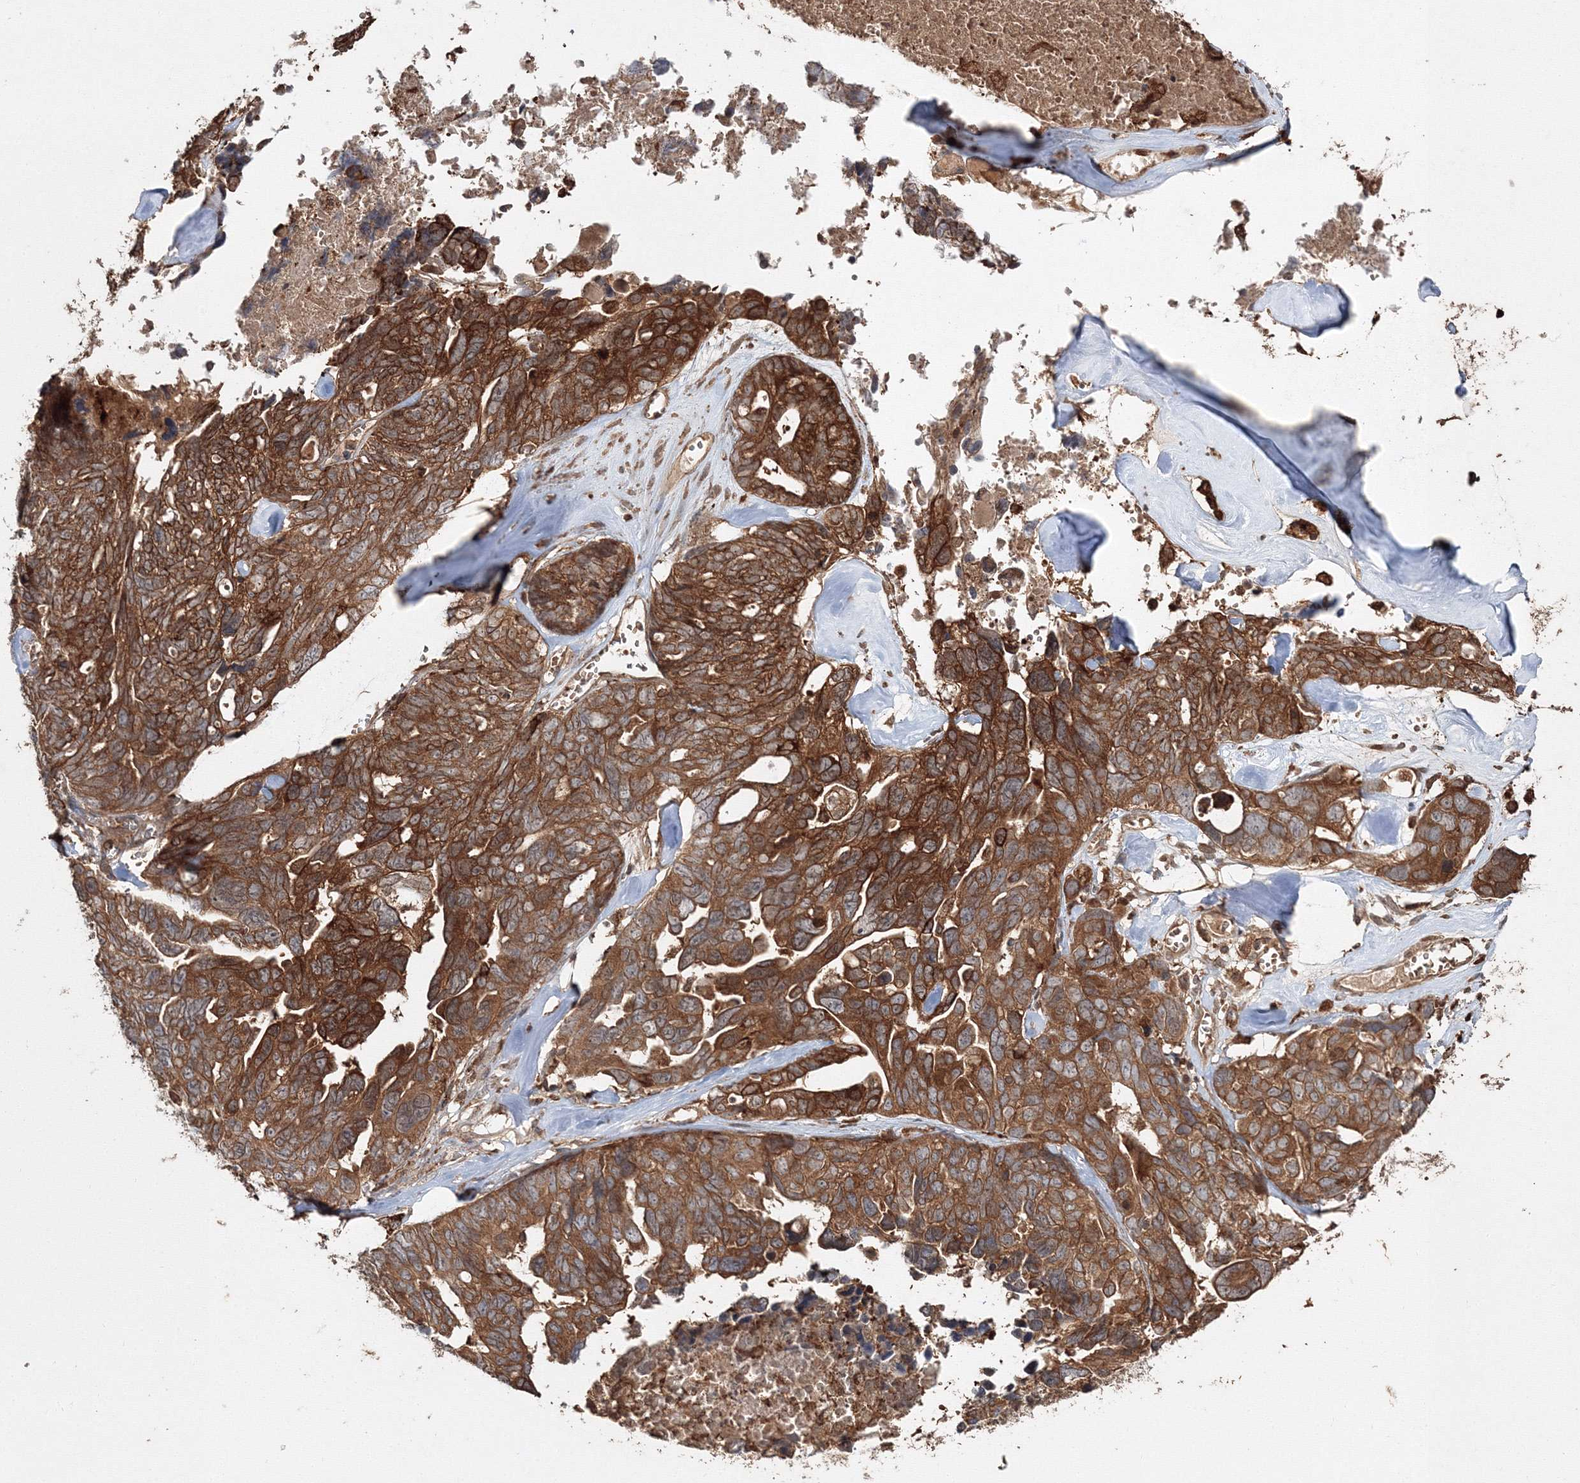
{"staining": {"intensity": "strong", "quantity": ">75%", "location": "cytoplasmic/membranous"}, "tissue": "ovarian cancer", "cell_type": "Tumor cells", "image_type": "cancer", "snomed": [{"axis": "morphology", "description": "Cystadenocarcinoma, serous, NOS"}, {"axis": "topography", "description": "Ovary"}], "caption": "Immunohistochemistry of human ovarian cancer demonstrates high levels of strong cytoplasmic/membranous positivity in approximately >75% of tumor cells.", "gene": "DDO", "patient": {"sex": "female", "age": 79}}